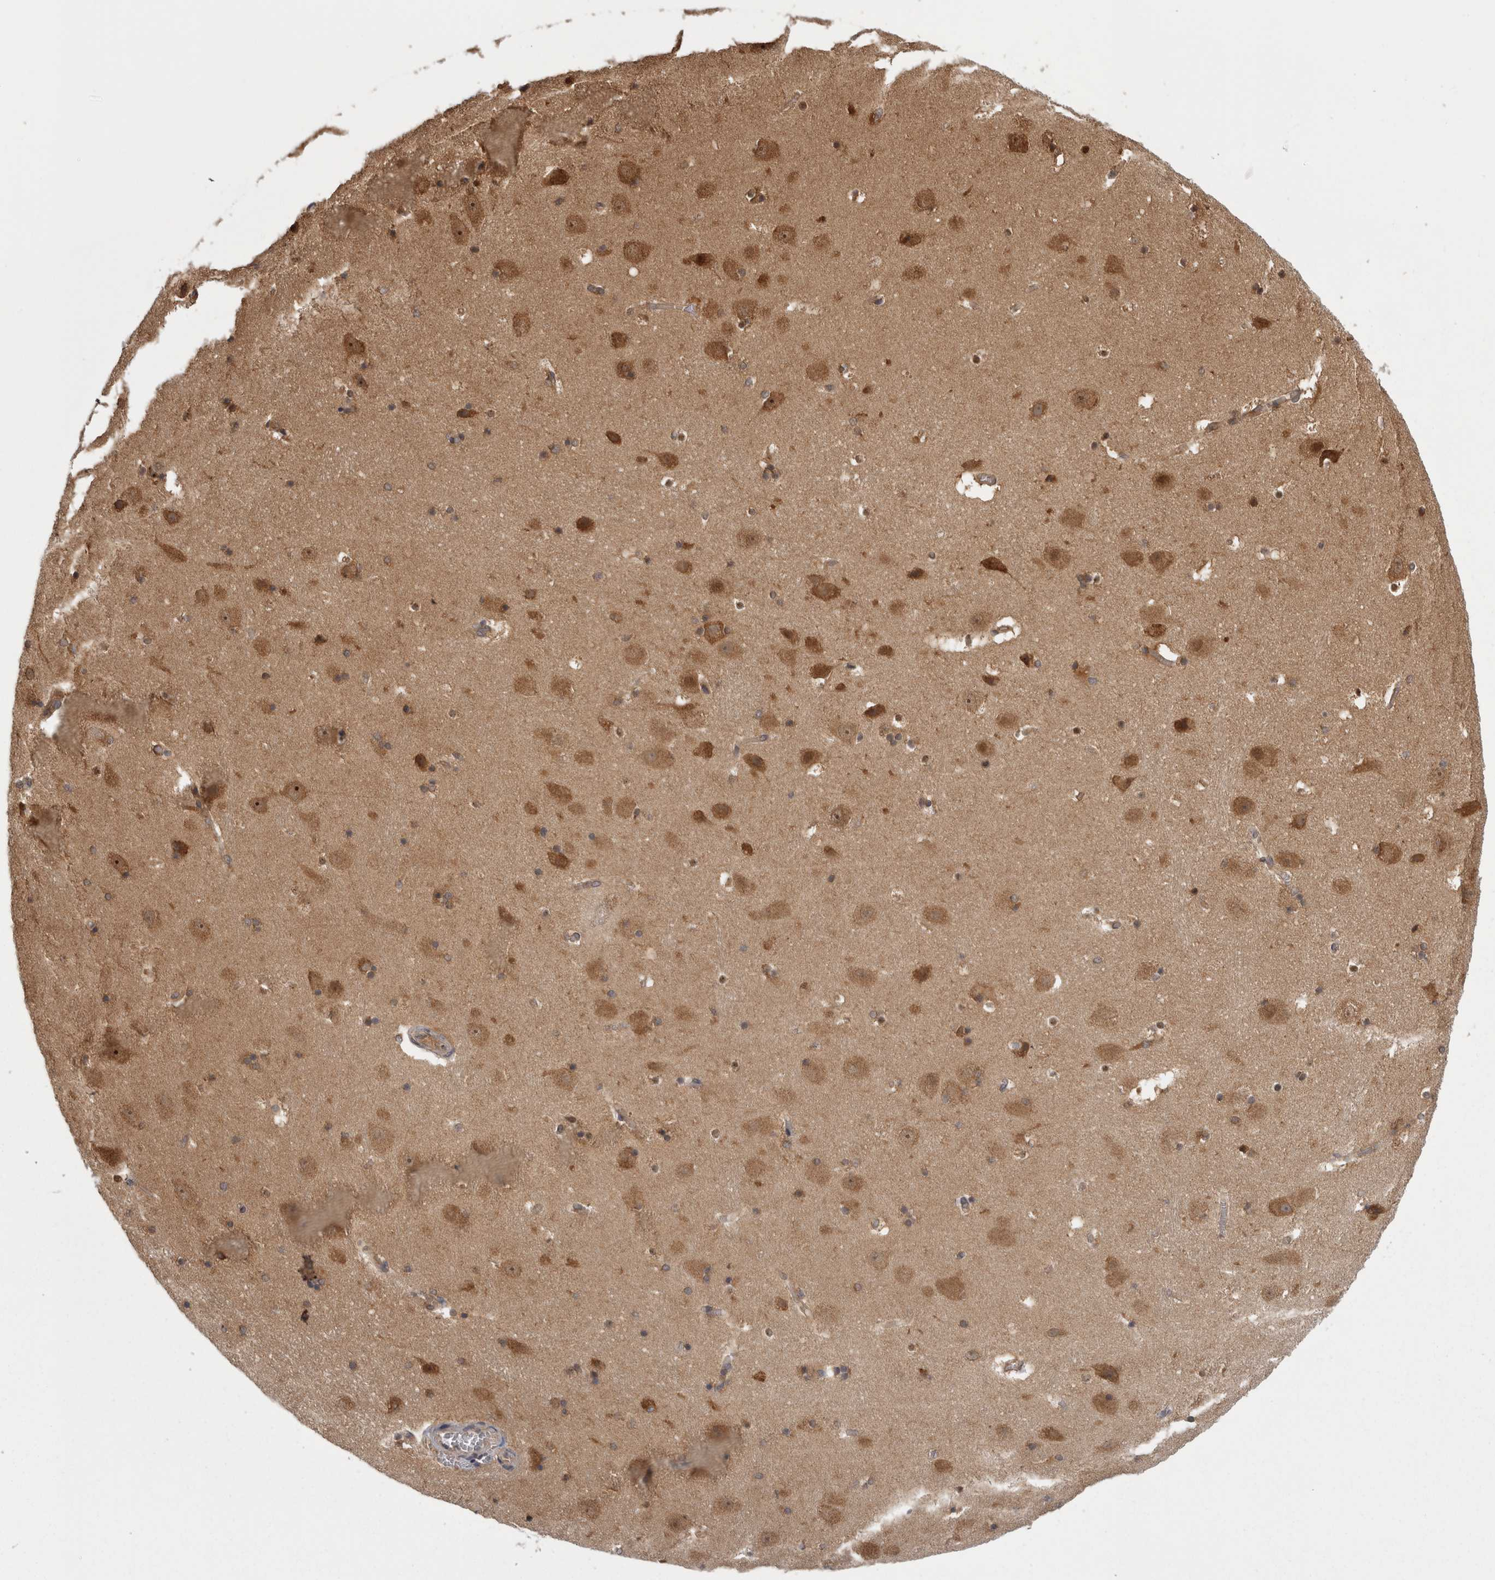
{"staining": {"intensity": "moderate", "quantity": "<25%", "location": "cytoplasmic/membranous,nuclear"}, "tissue": "hippocampus", "cell_type": "Glial cells", "image_type": "normal", "snomed": [{"axis": "morphology", "description": "Normal tissue, NOS"}, {"axis": "topography", "description": "Hippocampus"}], "caption": "DAB (3,3'-diaminobenzidine) immunohistochemical staining of normal human hippocampus displays moderate cytoplasmic/membranous,nuclear protein positivity in approximately <25% of glial cells.", "gene": "SMCR8", "patient": {"sex": "male", "age": 45}}